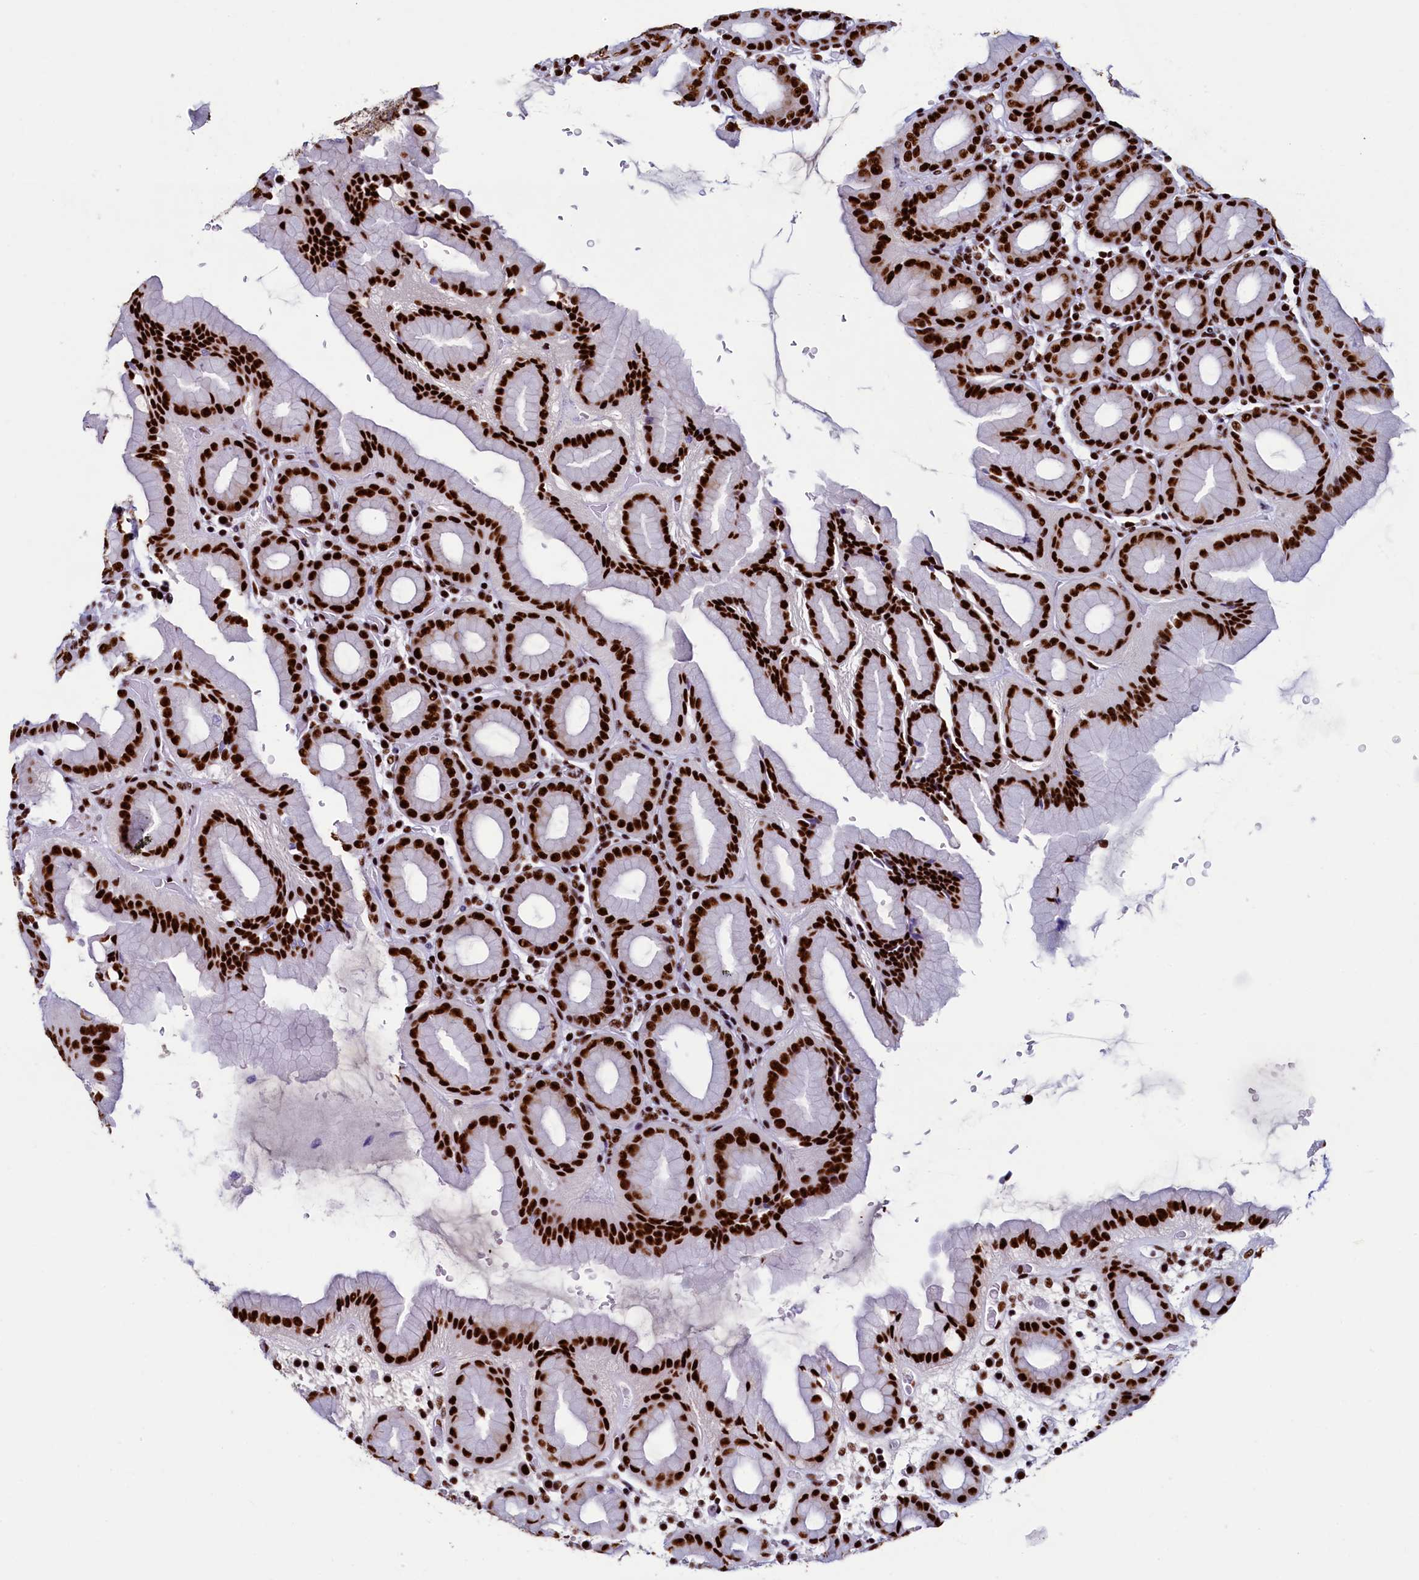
{"staining": {"intensity": "strong", "quantity": ">75%", "location": "nuclear"}, "tissue": "stomach", "cell_type": "Glandular cells", "image_type": "normal", "snomed": [{"axis": "morphology", "description": "Normal tissue, NOS"}, {"axis": "topography", "description": "Stomach, upper"}], "caption": "Strong nuclear protein staining is appreciated in approximately >75% of glandular cells in stomach.", "gene": "SRRM2", "patient": {"sex": "male", "age": 68}}